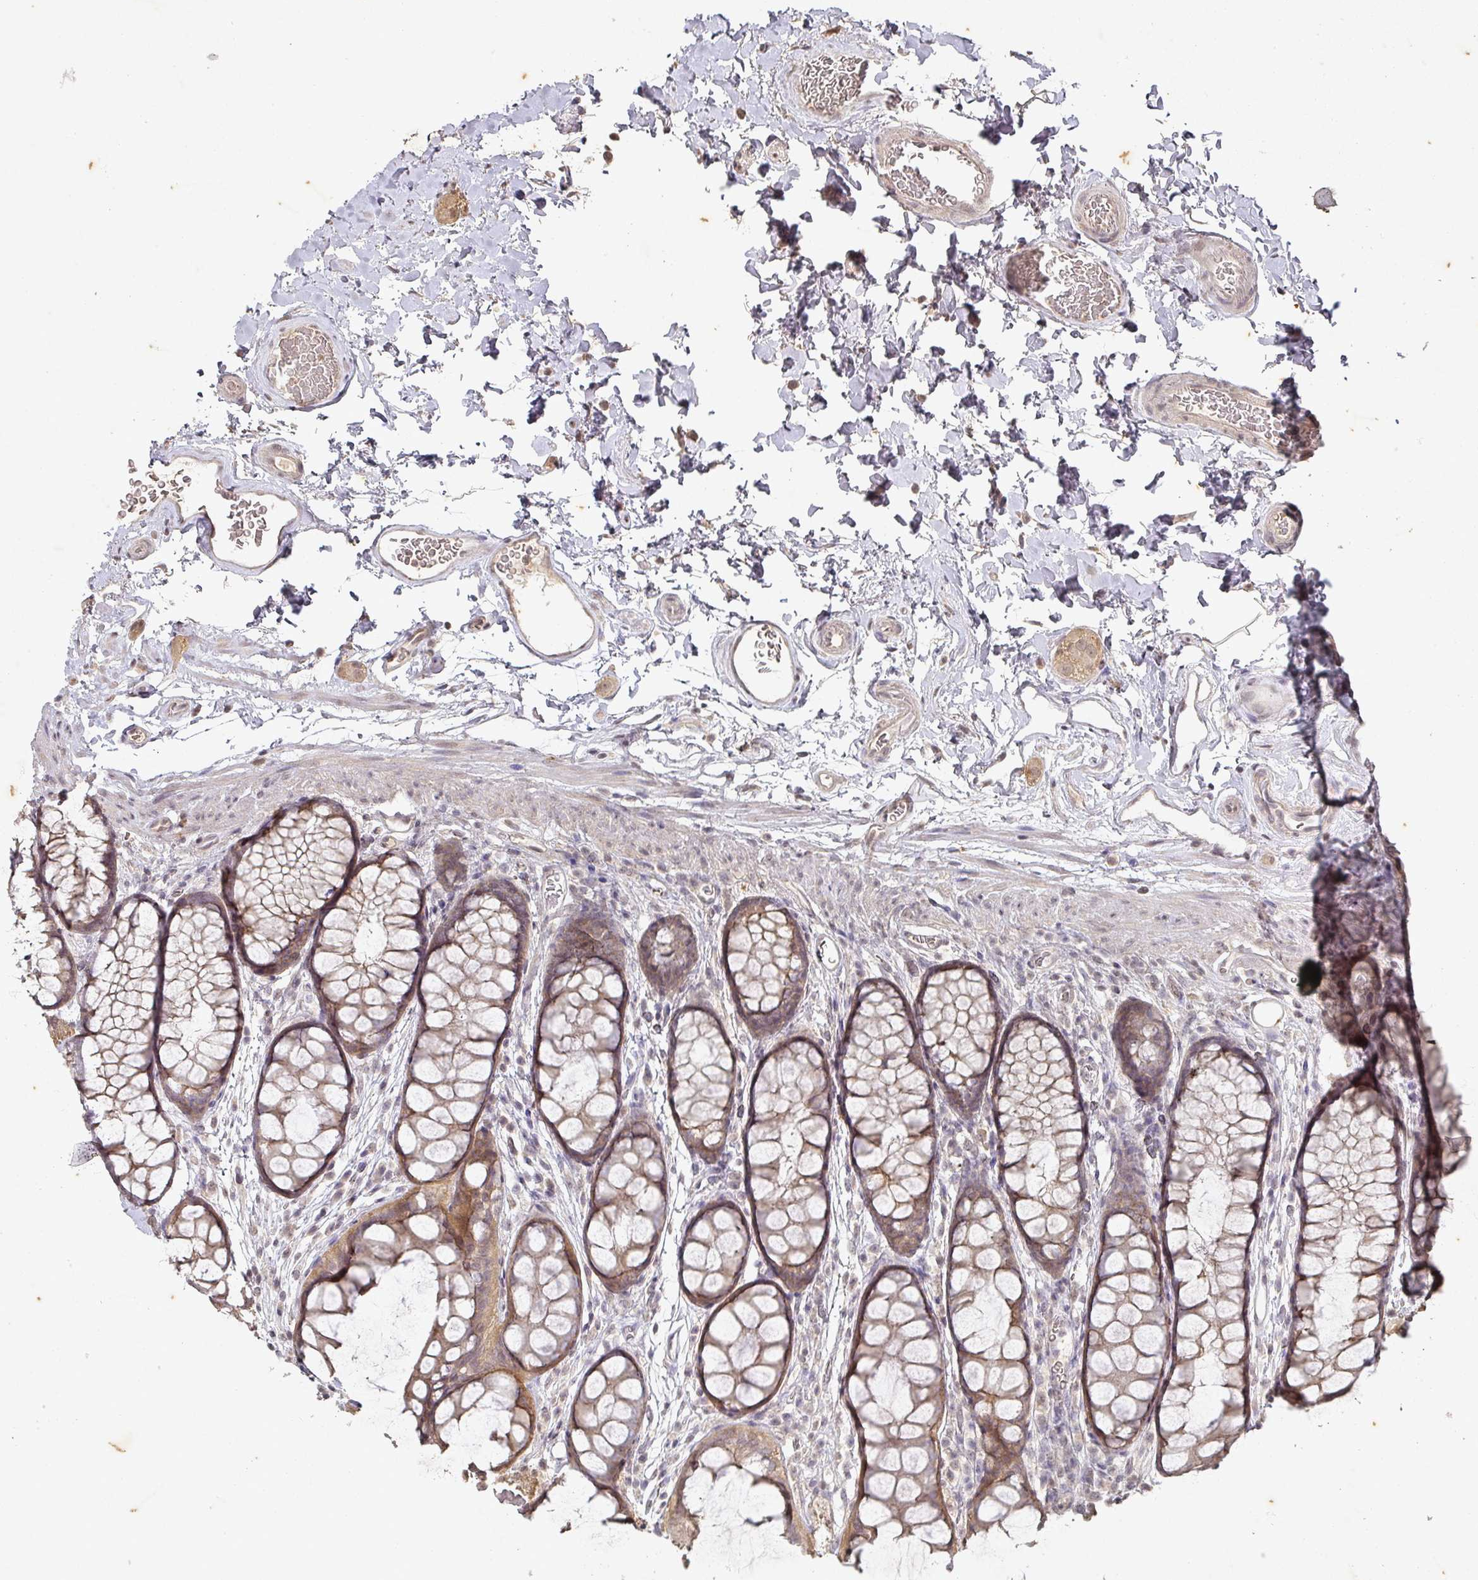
{"staining": {"intensity": "weak", "quantity": ">75%", "location": "cytoplasmic/membranous"}, "tissue": "colon", "cell_type": "Endothelial cells", "image_type": "normal", "snomed": [{"axis": "morphology", "description": "Normal tissue, NOS"}, {"axis": "topography", "description": "Colon"}], "caption": "Colon stained with DAB (3,3'-diaminobenzidine) IHC shows low levels of weak cytoplasmic/membranous positivity in approximately >75% of endothelial cells.", "gene": "CAPN5", "patient": {"sex": "female", "age": 82}}